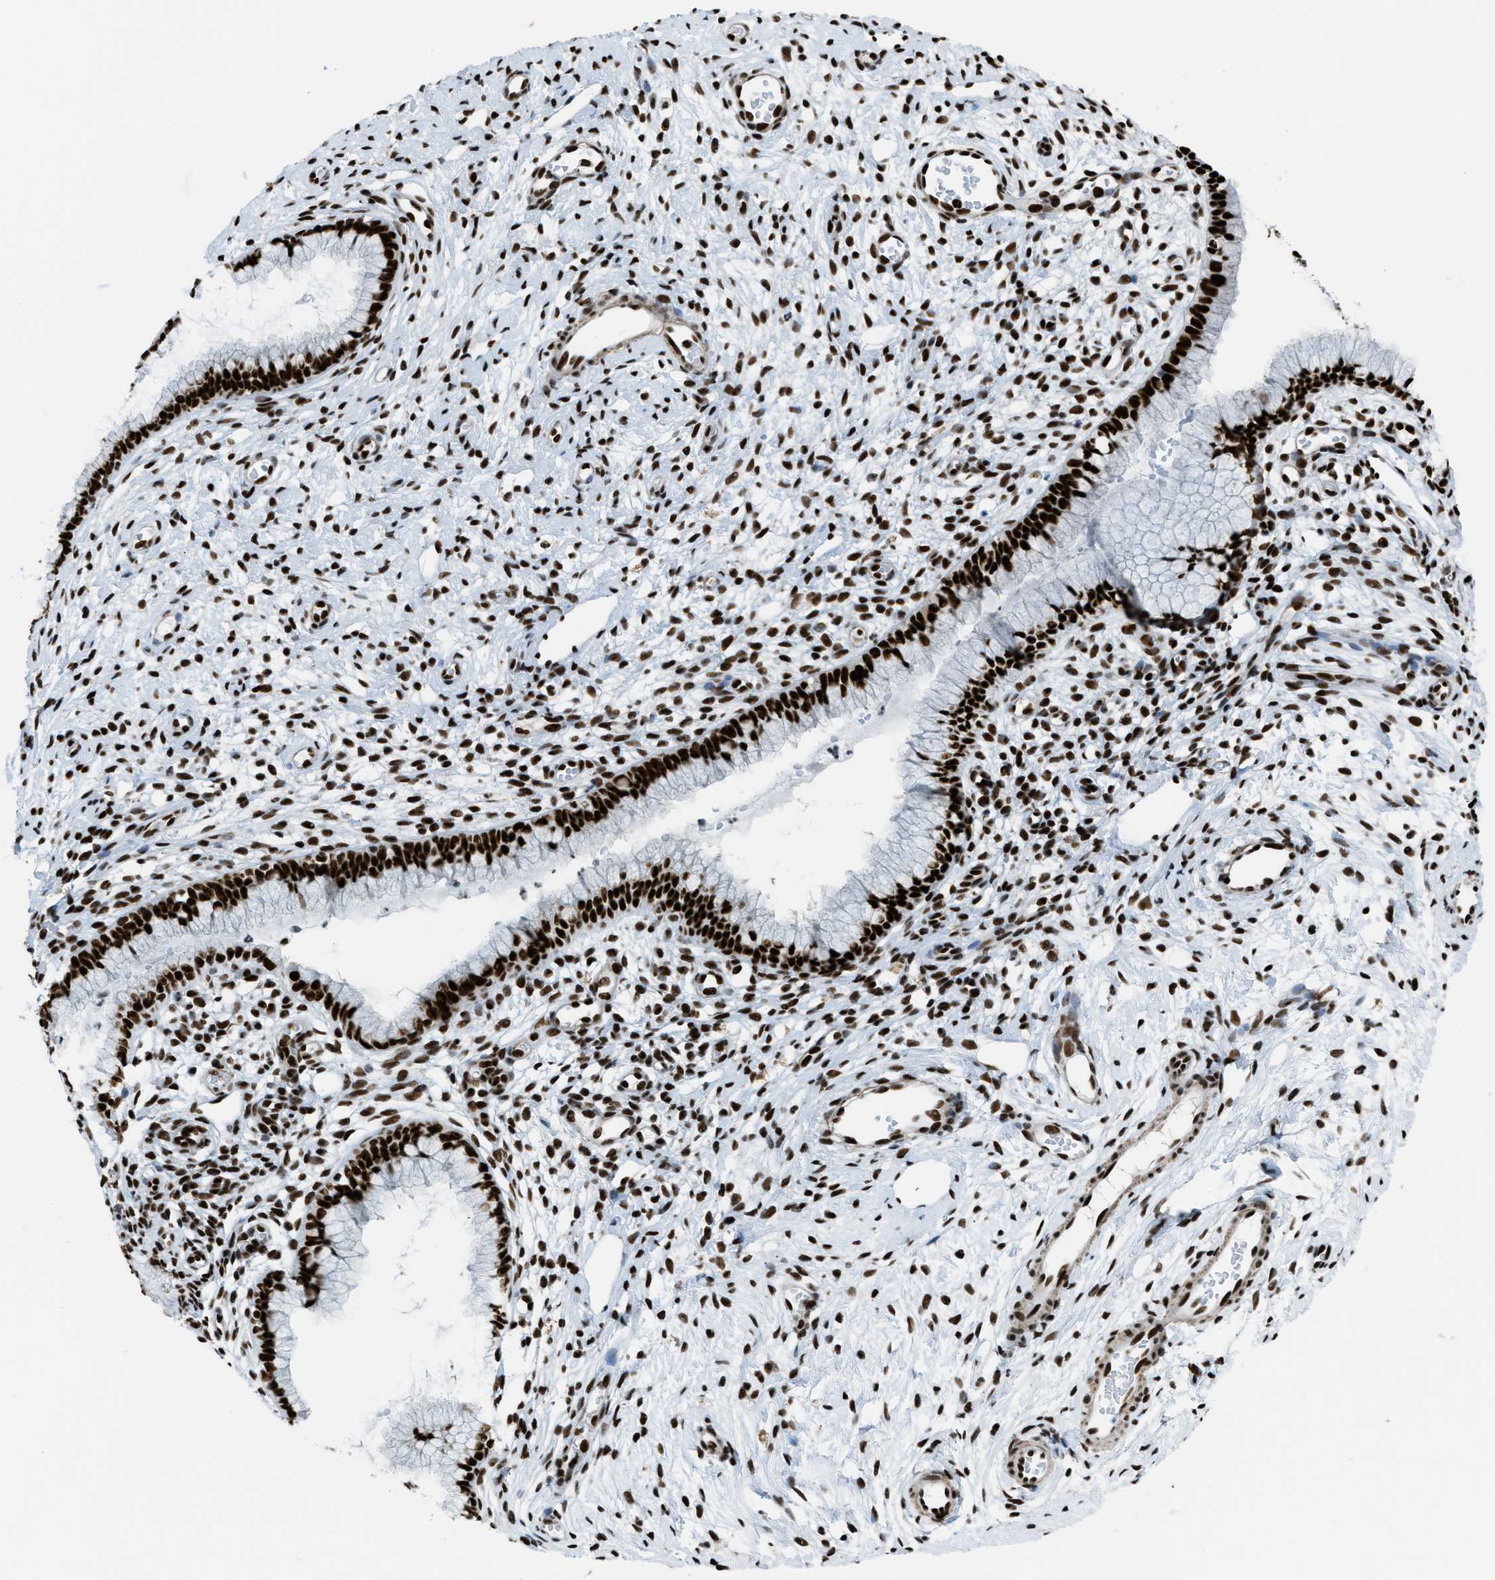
{"staining": {"intensity": "strong", "quantity": ">75%", "location": "nuclear"}, "tissue": "cervix", "cell_type": "Glandular cells", "image_type": "normal", "snomed": [{"axis": "morphology", "description": "Normal tissue, NOS"}, {"axis": "topography", "description": "Cervix"}], "caption": "Immunohistochemistry (IHC) staining of unremarkable cervix, which shows high levels of strong nuclear expression in approximately >75% of glandular cells indicating strong nuclear protein expression. The staining was performed using DAB (brown) for protein detection and nuclei were counterstained in hematoxylin (blue).", "gene": "ZNF207", "patient": {"sex": "female", "age": 65}}